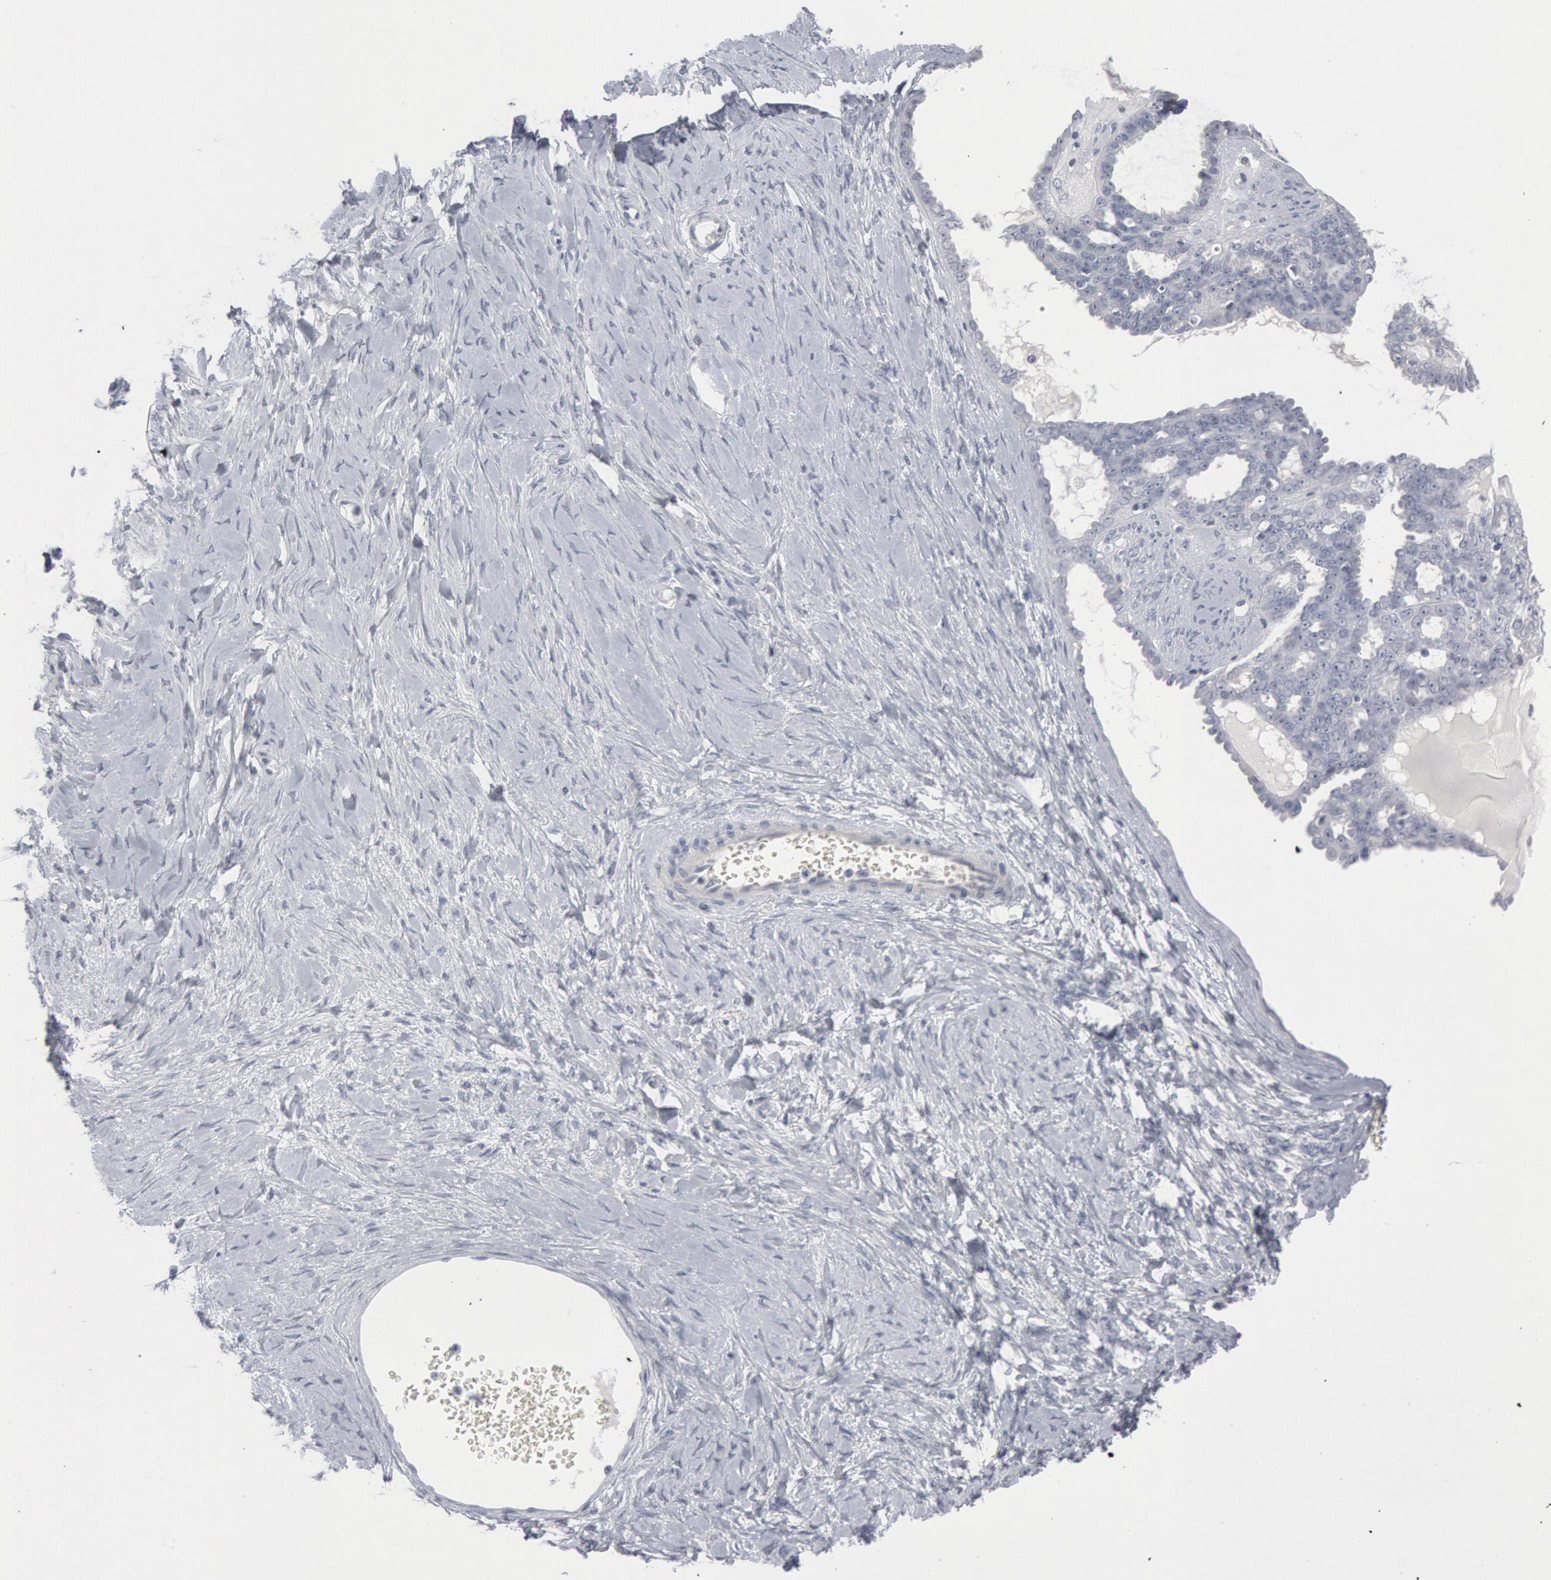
{"staining": {"intensity": "negative", "quantity": "none", "location": "none"}, "tissue": "ovarian cancer", "cell_type": "Tumor cells", "image_type": "cancer", "snomed": [{"axis": "morphology", "description": "Cystadenocarcinoma, serous, NOS"}, {"axis": "topography", "description": "Ovary"}], "caption": "High magnification brightfield microscopy of ovarian serous cystadenocarcinoma stained with DAB (brown) and counterstained with hematoxylin (blue): tumor cells show no significant staining.", "gene": "DMC1", "patient": {"sex": "female", "age": 71}}